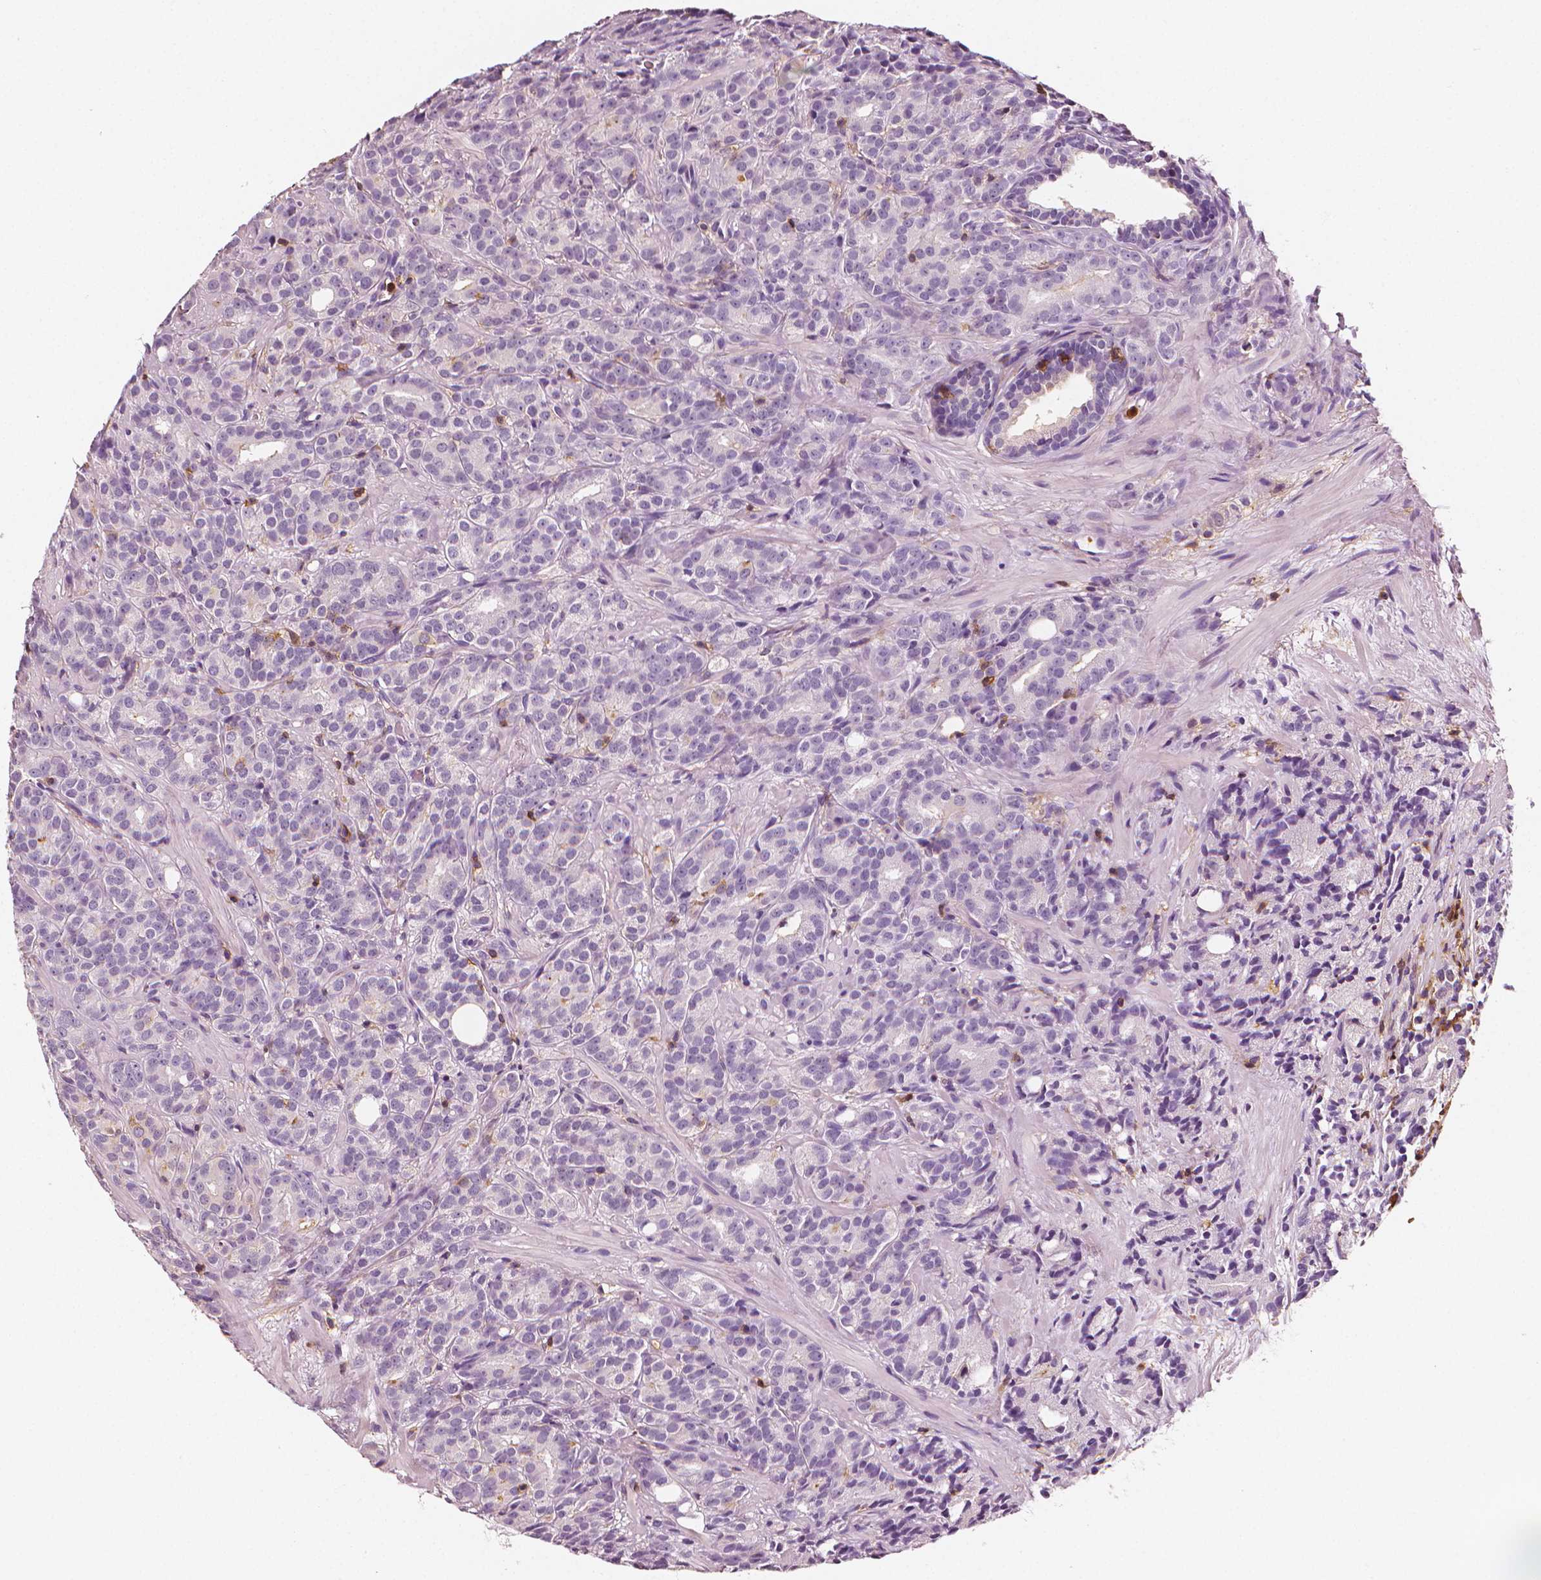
{"staining": {"intensity": "negative", "quantity": "none", "location": "none"}, "tissue": "prostate cancer", "cell_type": "Tumor cells", "image_type": "cancer", "snomed": [{"axis": "morphology", "description": "Adenocarcinoma, High grade"}, {"axis": "topography", "description": "Prostate"}], "caption": "Immunohistochemical staining of prostate high-grade adenocarcinoma demonstrates no significant staining in tumor cells.", "gene": "PTPRC", "patient": {"sex": "male", "age": 90}}